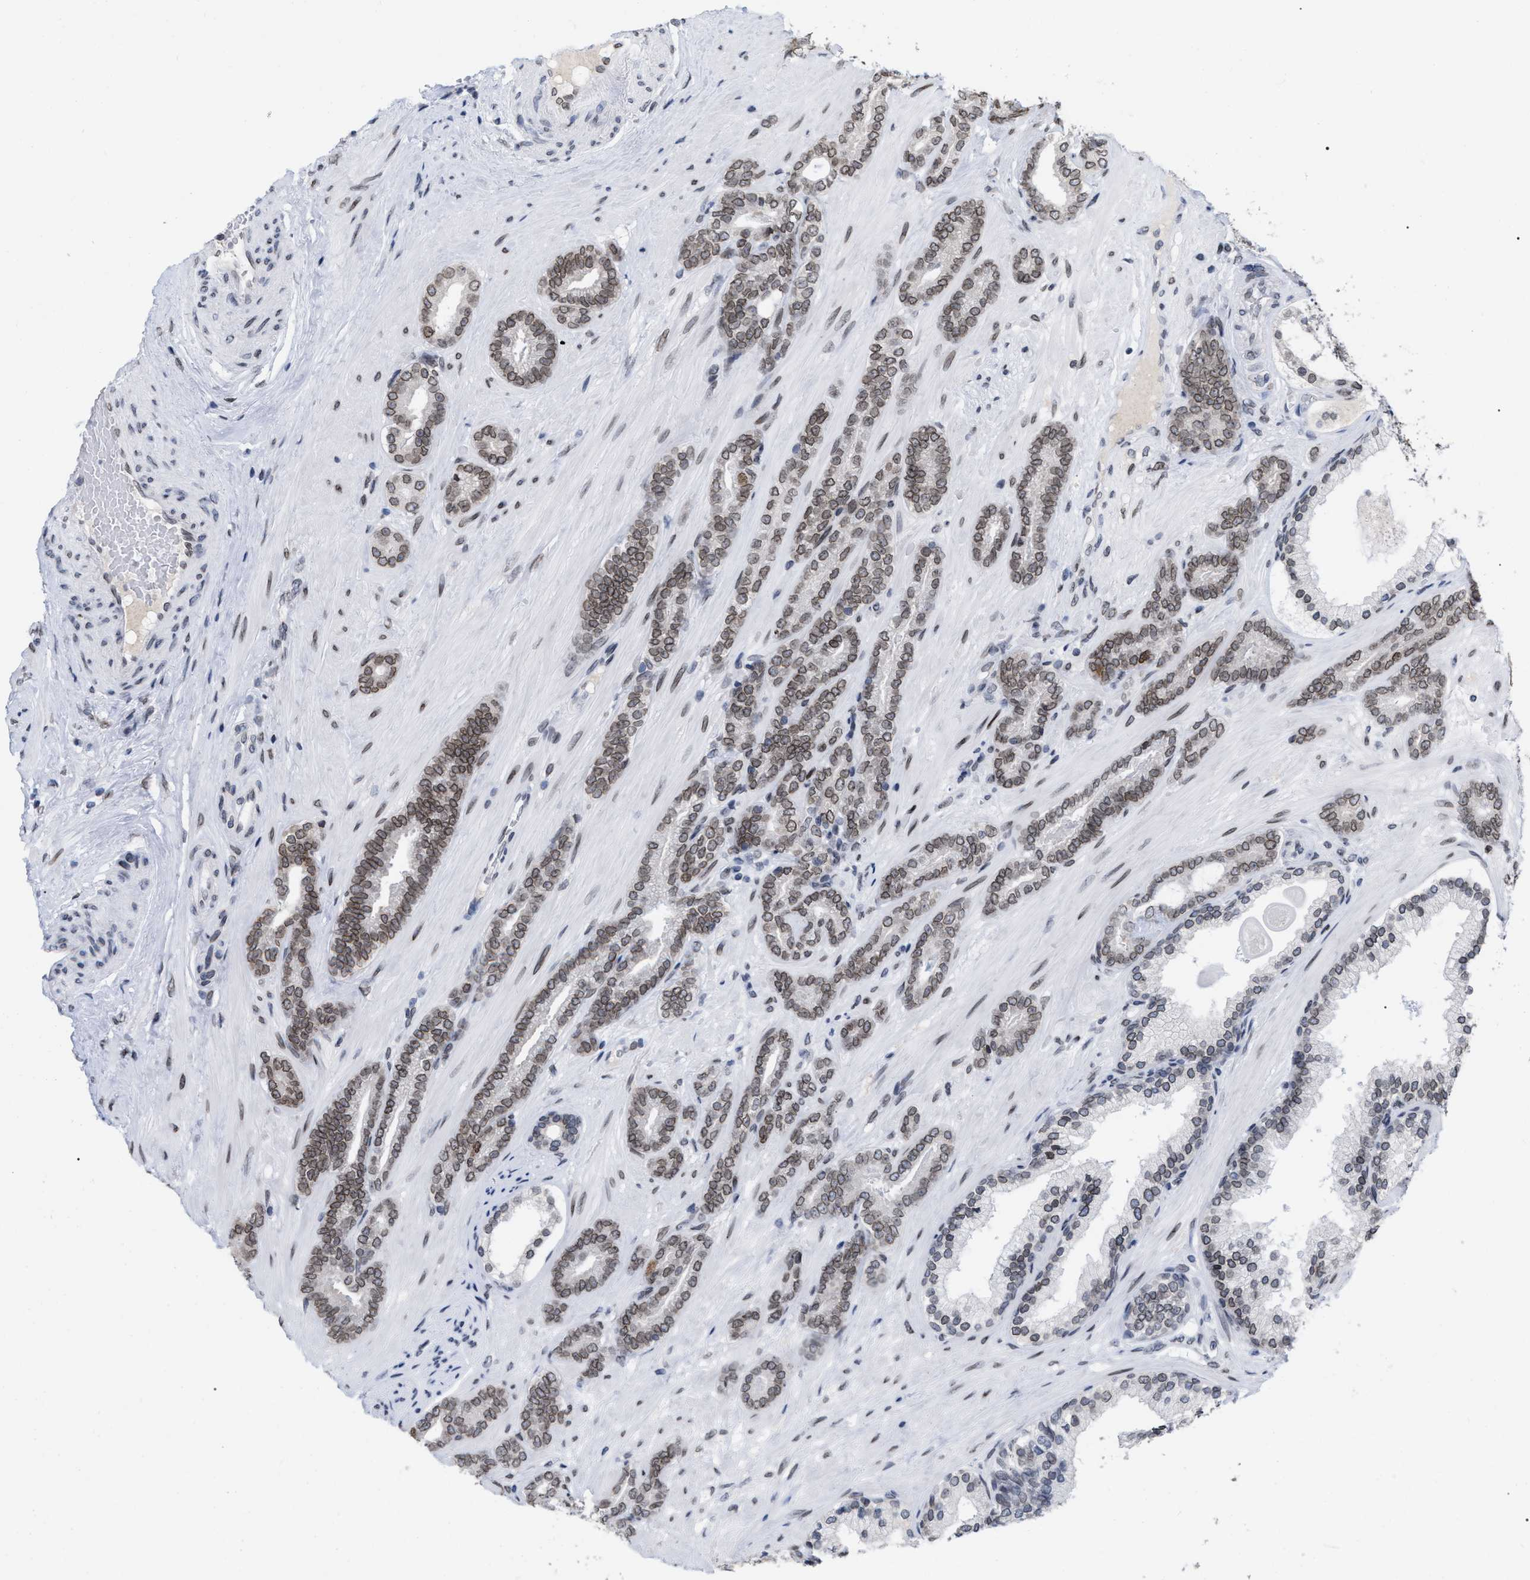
{"staining": {"intensity": "moderate", "quantity": ">75%", "location": "cytoplasmic/membranous,nuclear"}, "tissue": "prostate cancer", "cell_type": "Tumor cells", "image_type": "cancer", "snomed": [{"axis": "morphology", "description": "Adenocarcinoma, Low grade"}, {"axis": "topography", "description": "Prostate"}], "caption": "About >75% of tumor cells in prostate cancer (low-grade adenocarcinoma) reveal moderate cytoplasmic/membranous and nuclear protein positivity as visualized by brown immunohistochemical staining.", "gene": "TPR", "patient": {"sex": "male", "age": 63}}